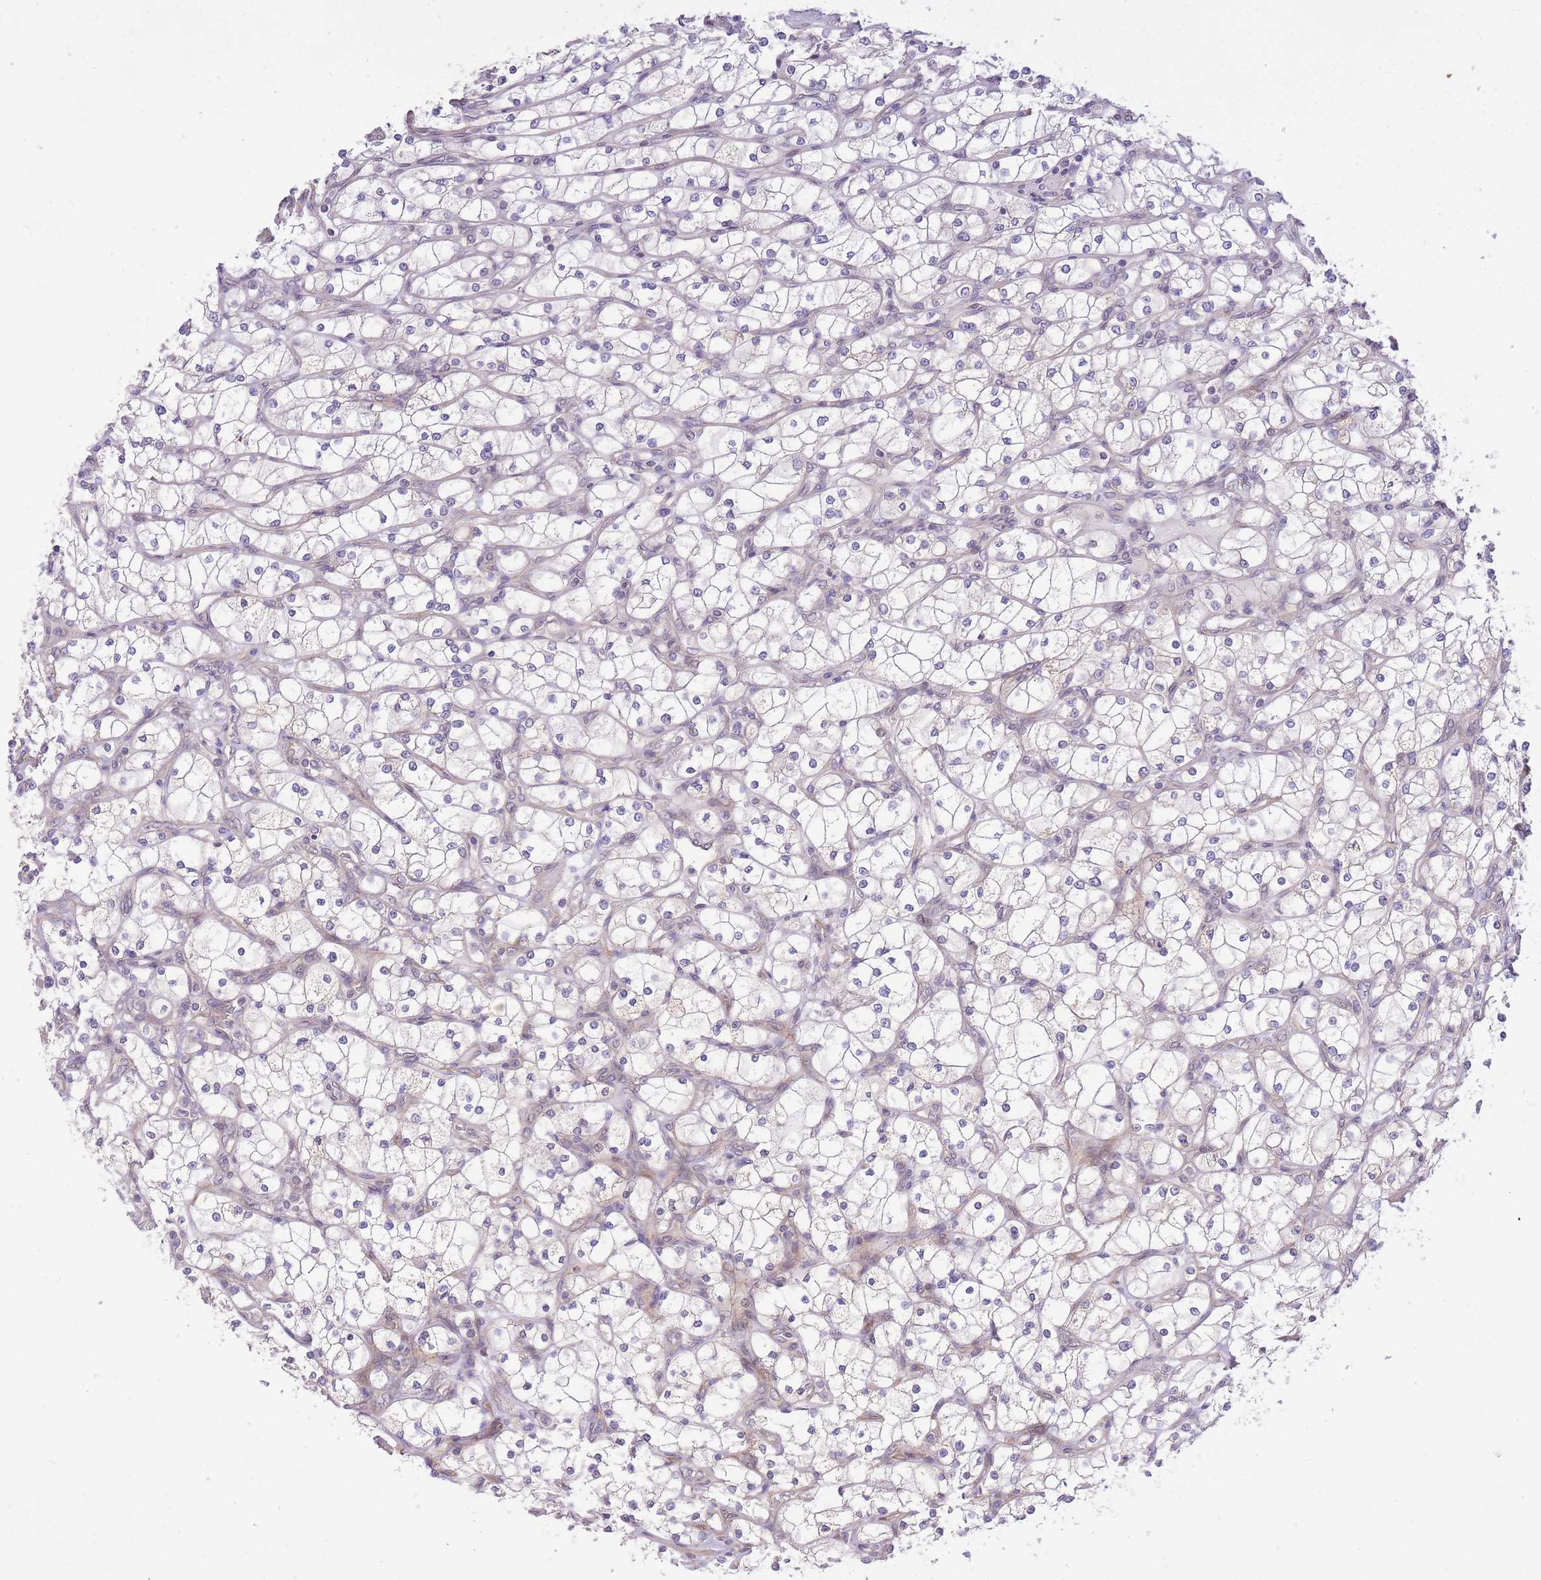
{"staining": {"intensity": "negative", "quantity": "none", "location": "none"}, "tissue": "renal cancer", "cell_type": "Tumor cells", "image_type": "cancer", "snomed": [{"axis": "morphology", "description": "Adenocarcinoma, NOS"}, {"axis": "topography", "description": "Kidney"}], "caption": "This is an immunohistochemistry (IHC) micrograph of human renal cancer (adenocarcinoma). There is no positivity in tumor cells.", "gene": "ELOA2", "patient": {"sex": "male", "age": 80}}